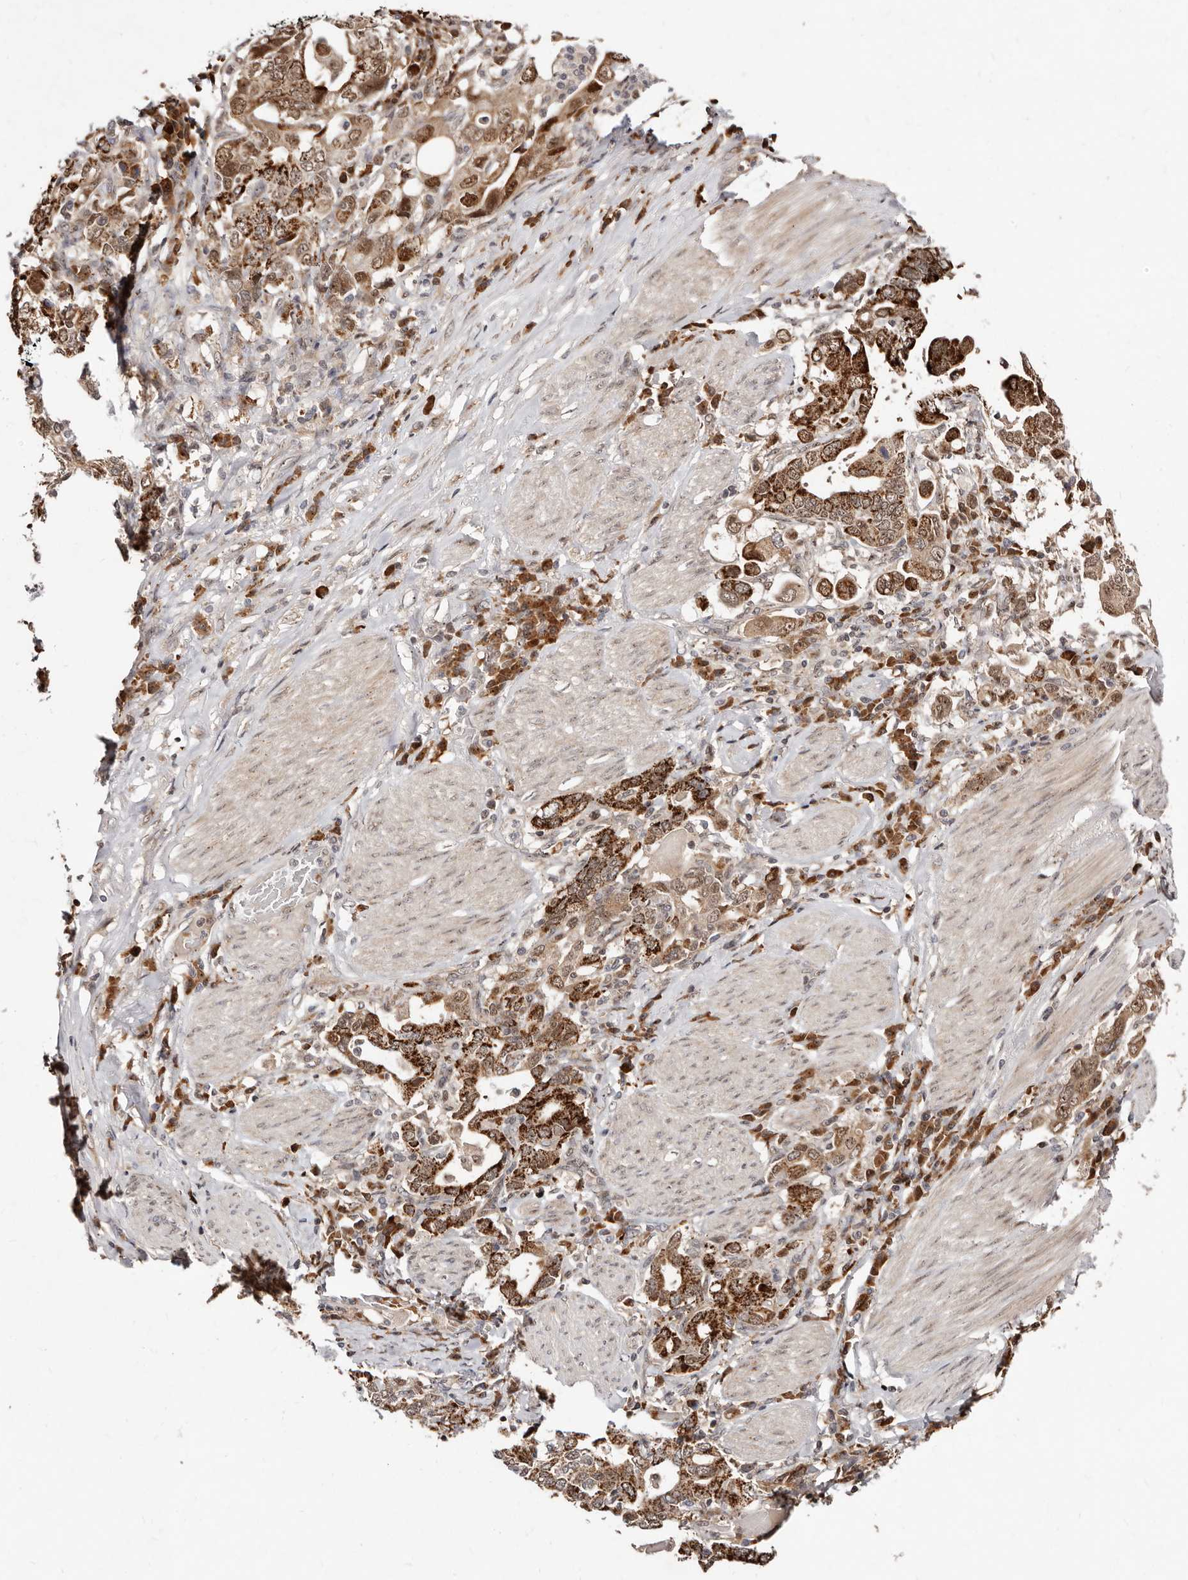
{"staining": {"intensity": "strong", "quantity": ">75%", "location": "cytoplasmic/membranous"}, "tissue": "stomach cancer", "cell_type": "Tumor cells", "image_type": "cancer", "snomed": [{"axis": "morphology", "description": "Adenocarcinoma, NOS"}, {"axis": "topography", "description": "Stomach, upper"}], "caption": "Strong cytoplasmic/membranous protein expression is present in approximately >75% of tumor cells in stomach cancer (adenocarcinoma).", "gene": "APOL6", "patient": {"sex": "male", "age": 62}}